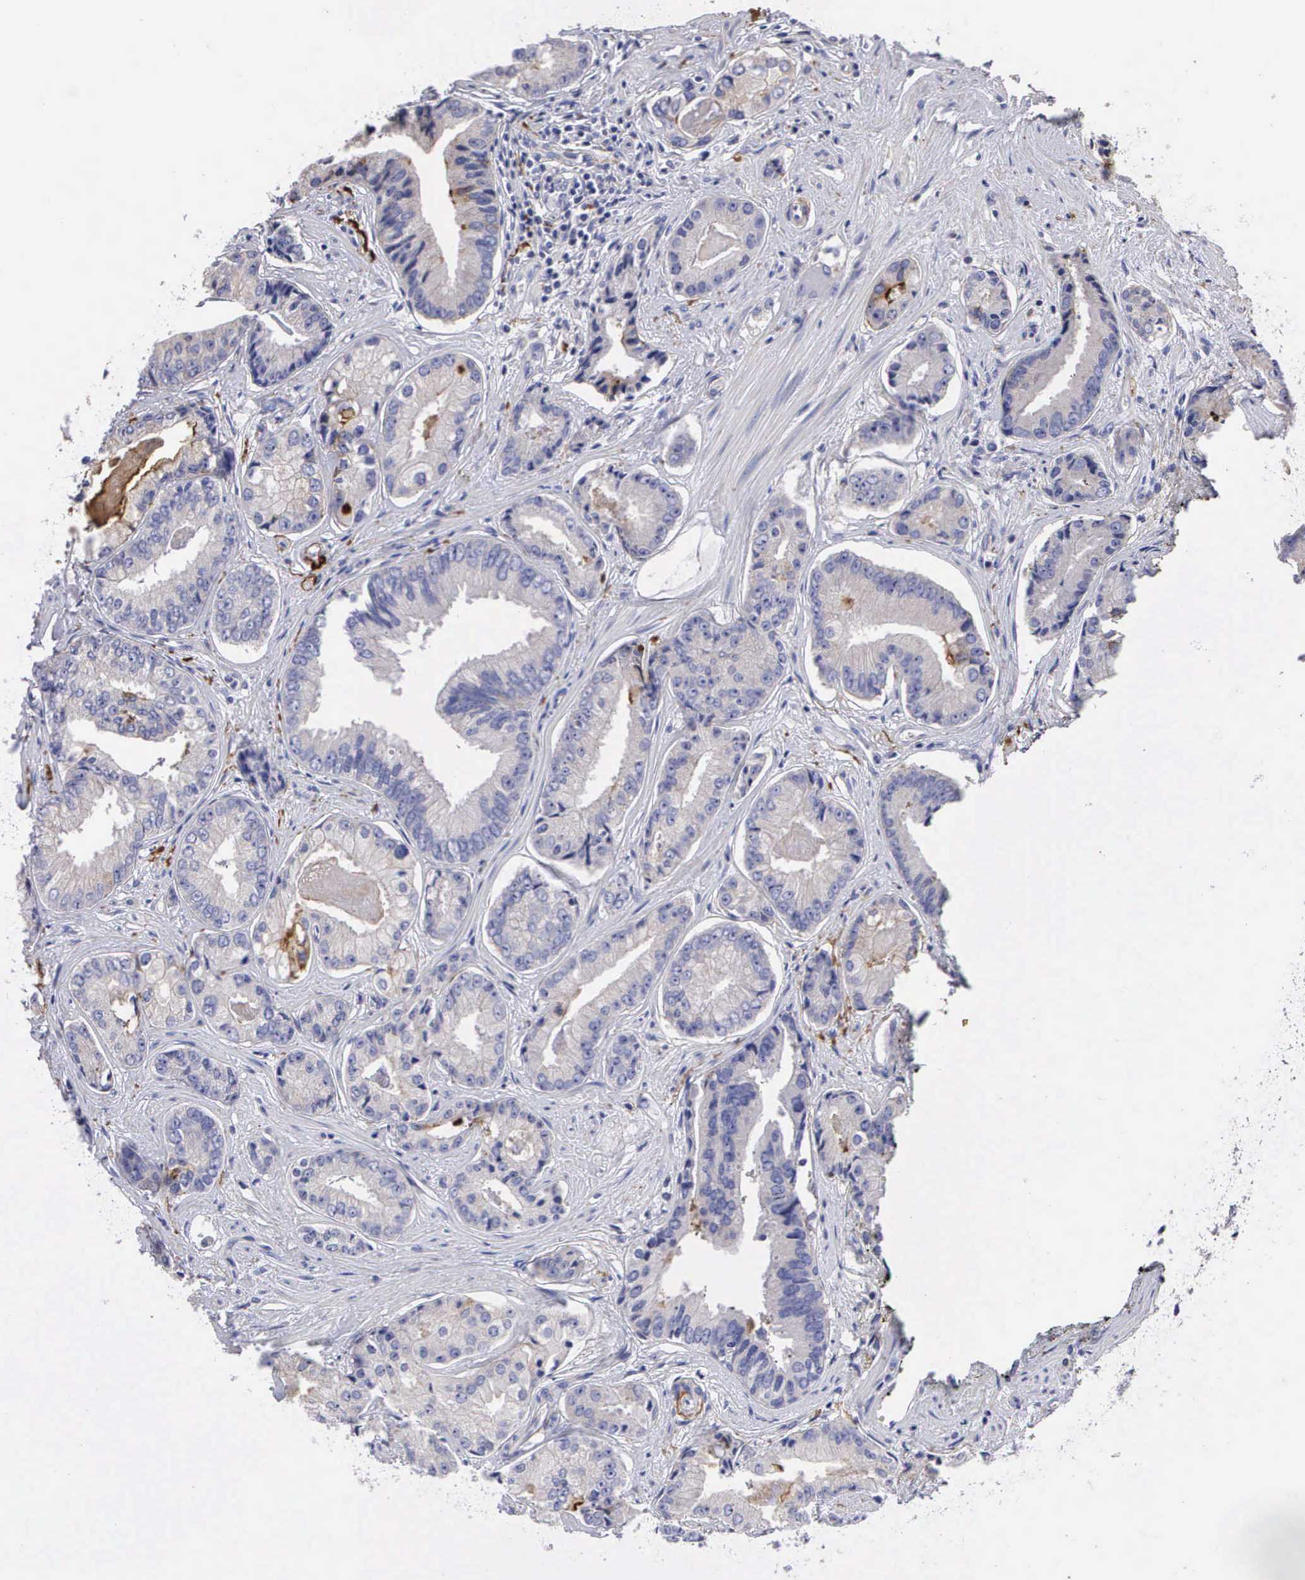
{"staining": {"intensity": "moderate", "quantity": "<25%", "location": "cytoplasmic/membranous"}, "tissue": "prostate cancer", "cell_type": "Tumor cells", "image_type": "cancer", "snomed": [{"axis": "morphology", "description": "Adenocarcinoma, High grade"}, {"axis": "topography", "description": "Prostate"}], "caption": "High-grade adenocarcinoma (prostate) was stained to show a protein in brown. There is low levels of moderate cytoplasmic/membranous expression in approximately <25% of tumor cells.", "gene": "CLU", "patient": {"sex": "male", "age": 56}}